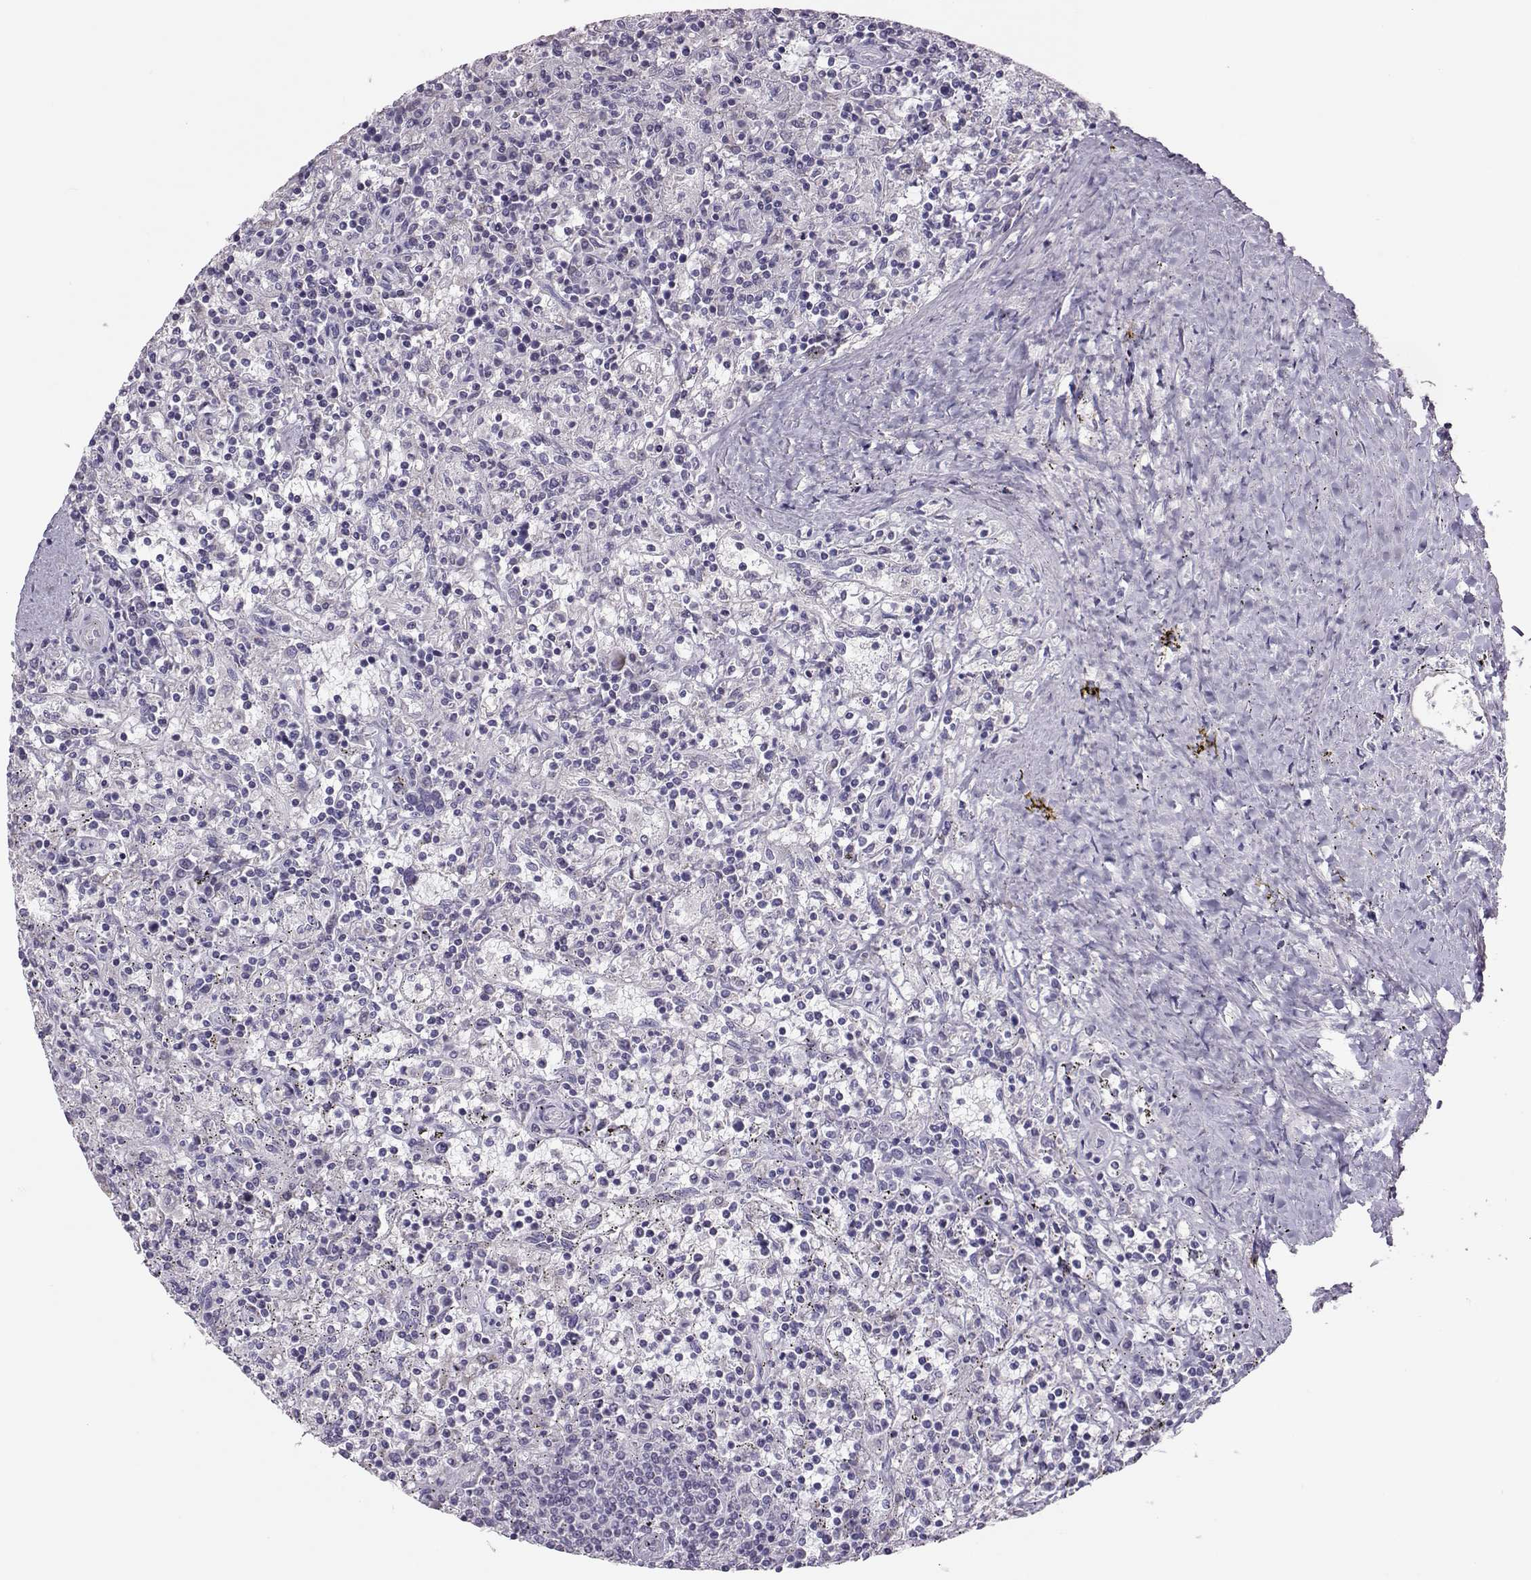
{"staining": {"intensity": "negative", "quantity": "none", "location": "none"}, "tissue": "lymphoma", "cell_type": "Tumor cells", "image_type": "cancer", "snomed": [{"axis": "morphology", "description": "Malignant lymphoma, non-Hodgkin's type, Low grade"}, {"axis": "topography", "description": "Spleen"}], "caption": "The IHC photomicrograph has no significant staining in tumor cells of low-grade malignant lymphoma, non-Hodgkin's type tissue. (DAB (3,3'-diaminobenzidine) immunohistochemistry (IHC) visualized using brightfield microscopy, high magnification).", "gene": "DNAAF1", "patient": {"sex": "male", "age": 62}}